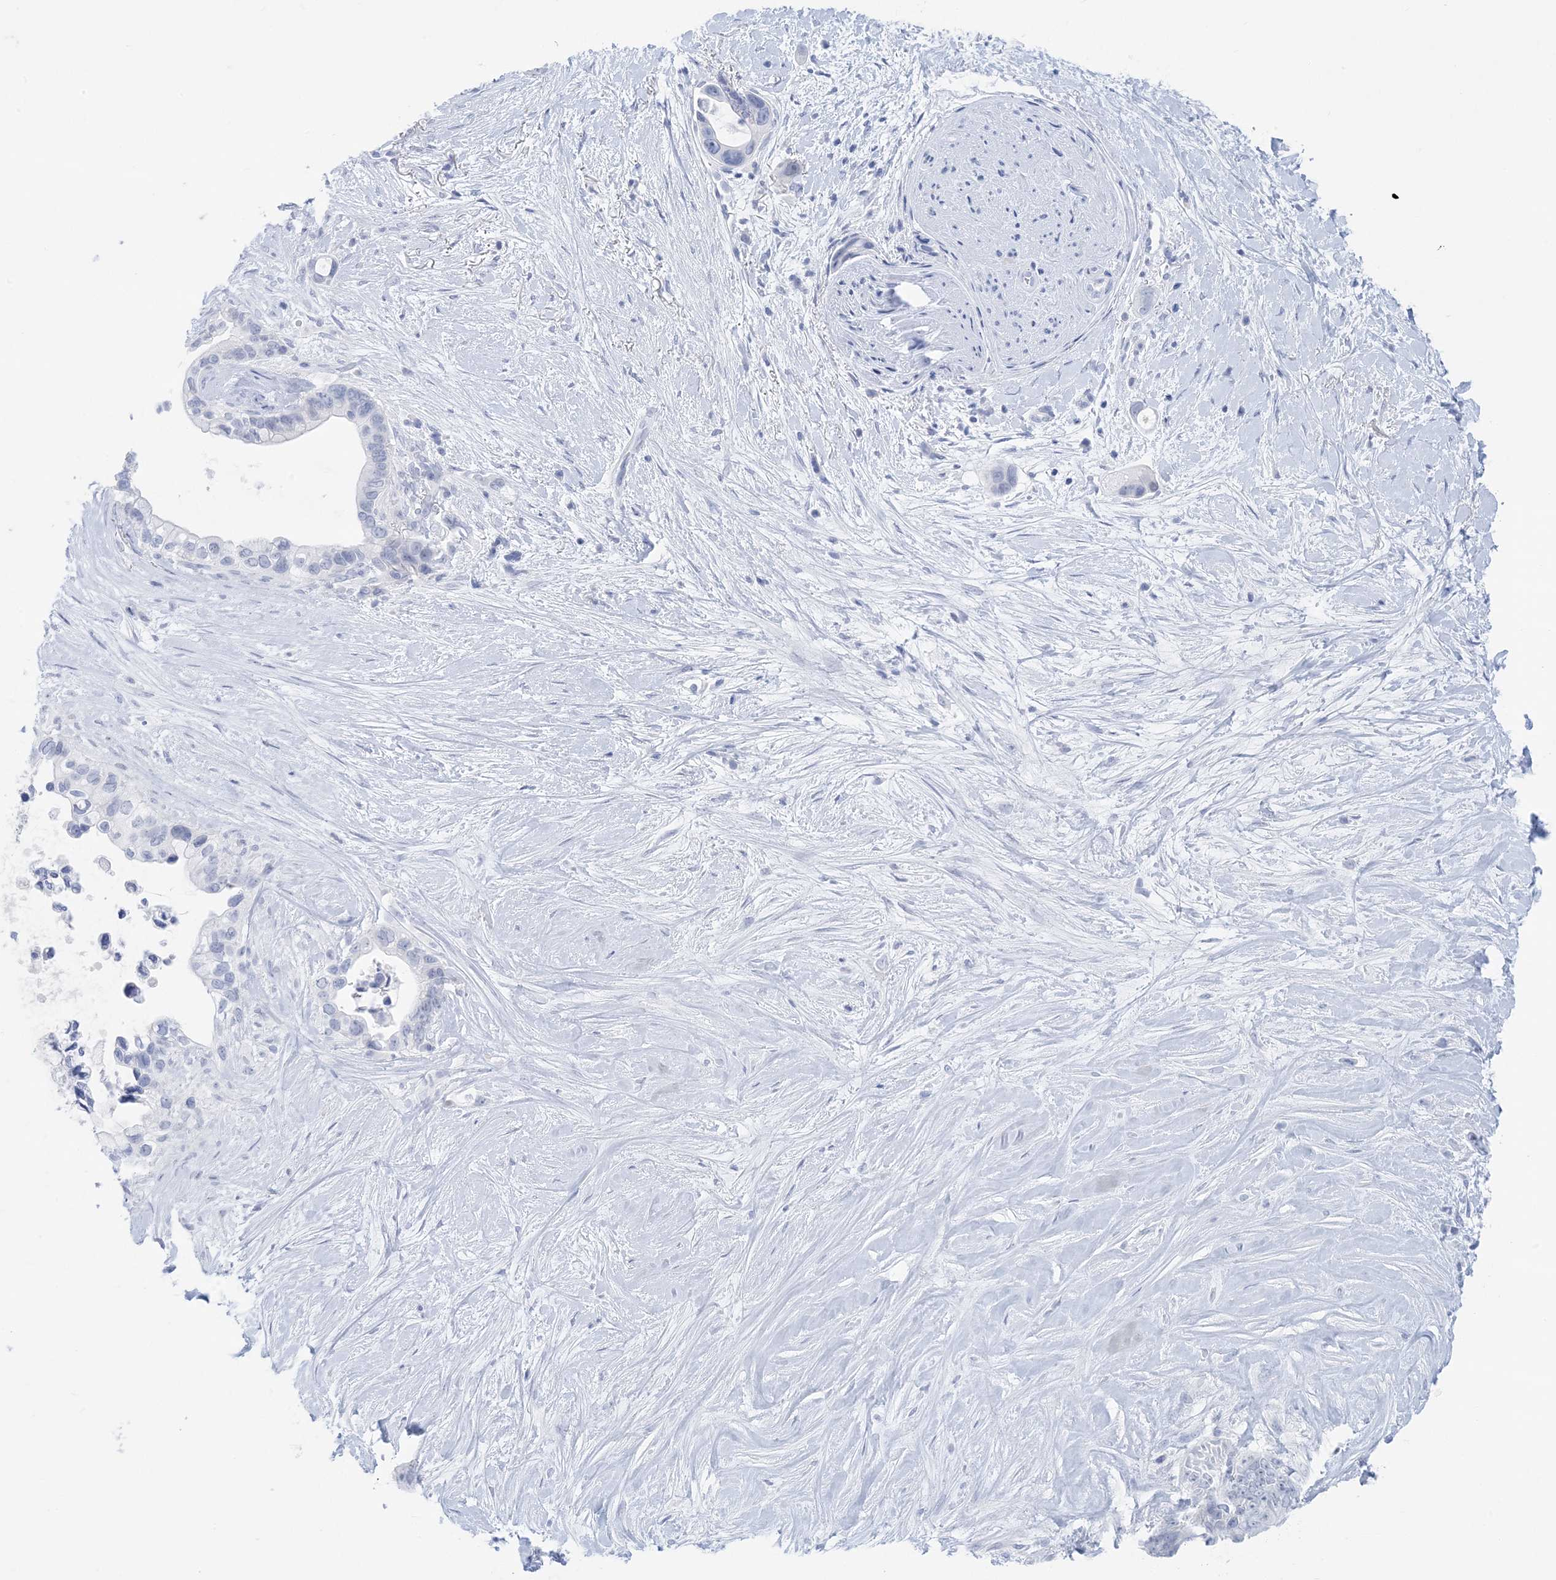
{"staining": {"intensity": "negative", "quantity": "none", "location": "none"}, "tissue": "pancreatic cancer", "cell_type": "Tumor cells", "image_type": "cancer", "snomed": [{"axis": "morphology", "description": "Adenocarcinoma, NOS"}, {"axis": "topography", "description": "Pancreas"}], "caption": "A histopathology image of human pancreatic cancer (adenocarcinoma) is negative for staining in tumor cells. The staining is performed using DAB brown chromogen with nuclei counter-stained in using hematoxylin.", "gene": "SH3YL1", "patient": {"sex": "female", "age": 72}}